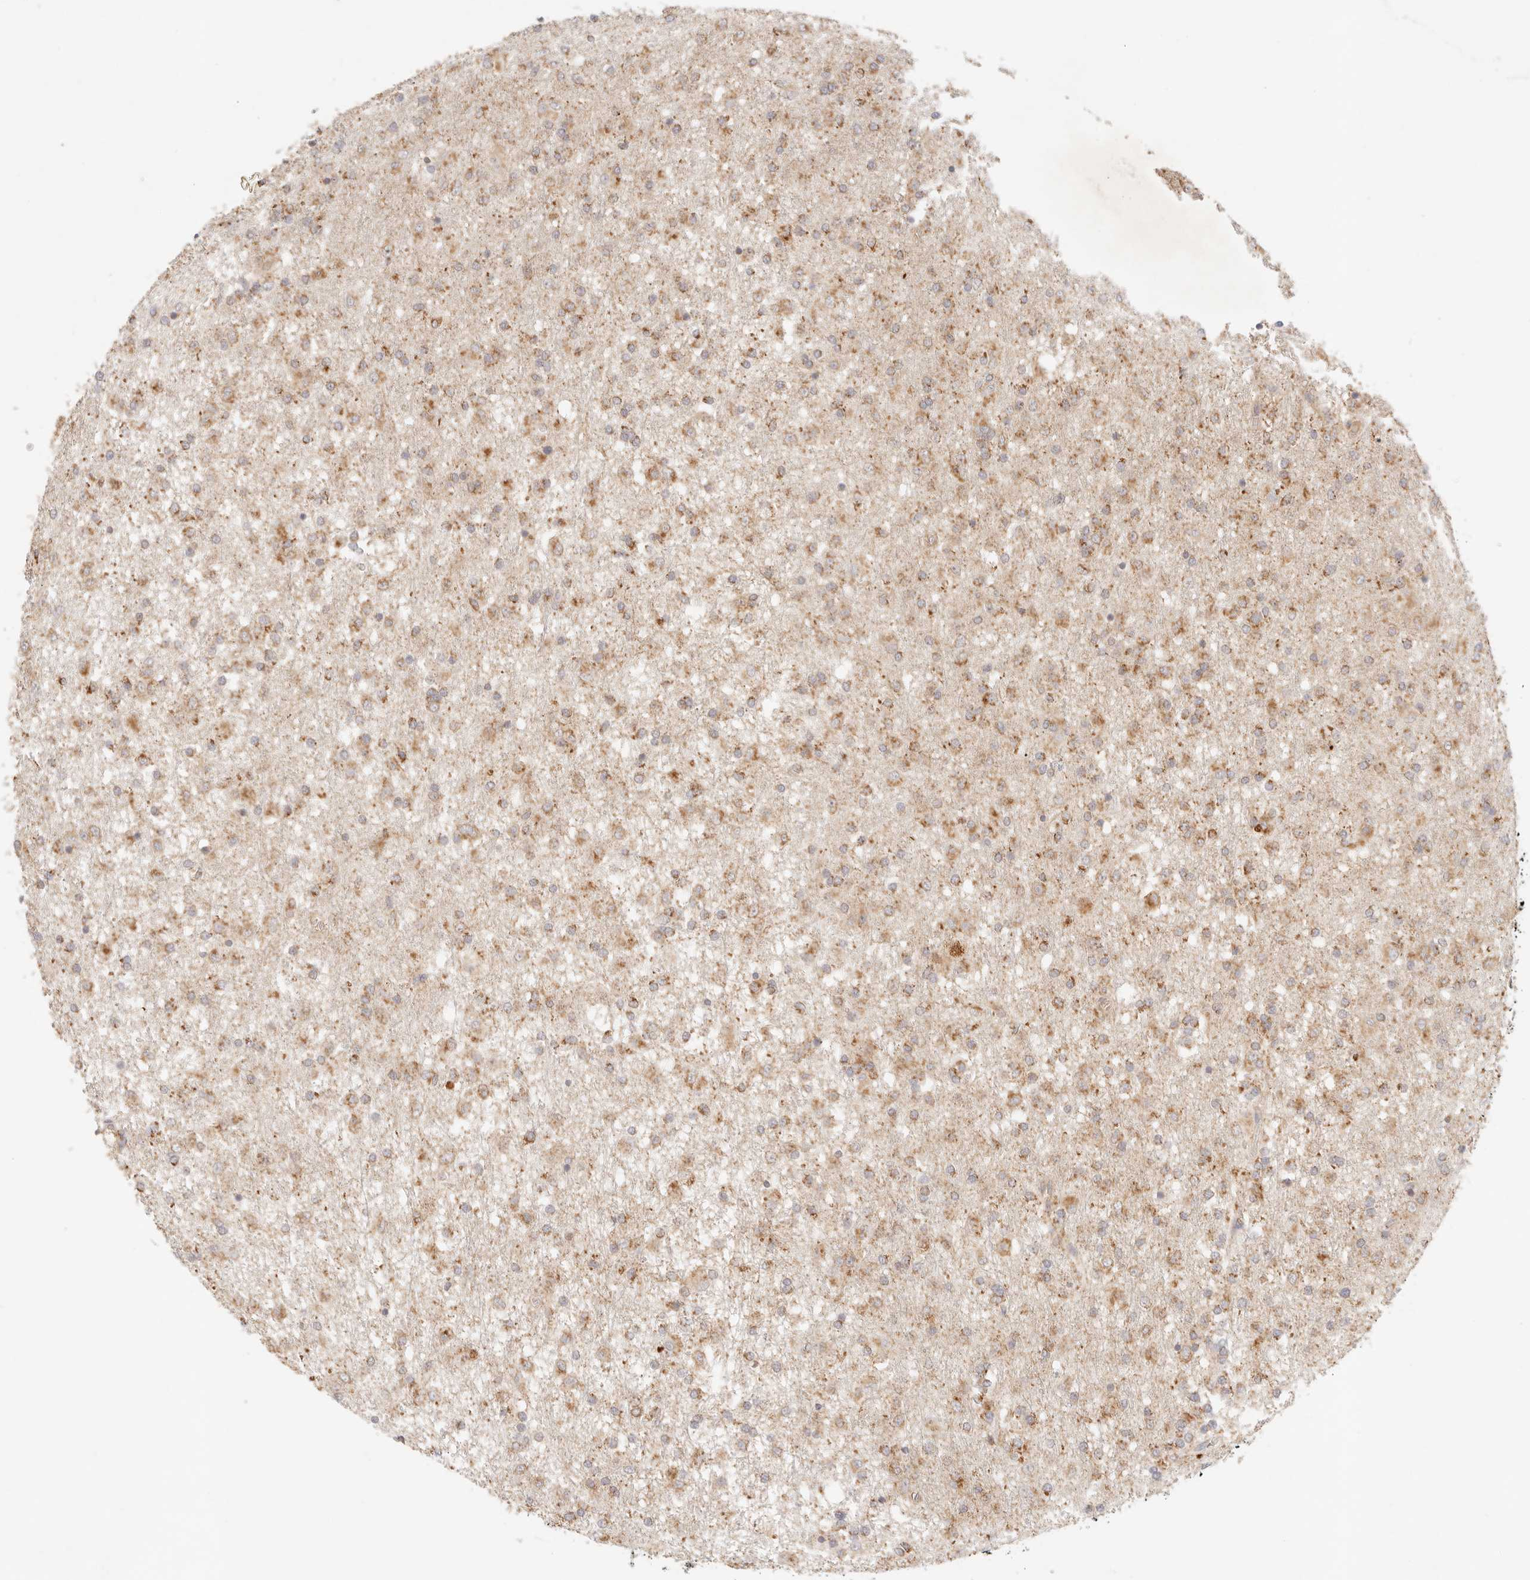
{"staining": {"intensity": "moderate", "quantity": ">75%", "location": "cytoplasmic/membranous"}, "tissue": "glioma", "cell_type": "Tumor cells", "image_type": "cancer", "snomed": [{"axis": "morphology", "description": "Glioma, malignant, Low grade"}, {"axis": "topography", "description": "Brain"}], "caption": "Immunohistochemistry (IHC) of human malignant low-grade glioma displays medium levels of moderate cytoplasmic/membranous staining in about >75% of tumor cells.", "gene": "COA6", "patient": {"sex": "male", "age": 65}}